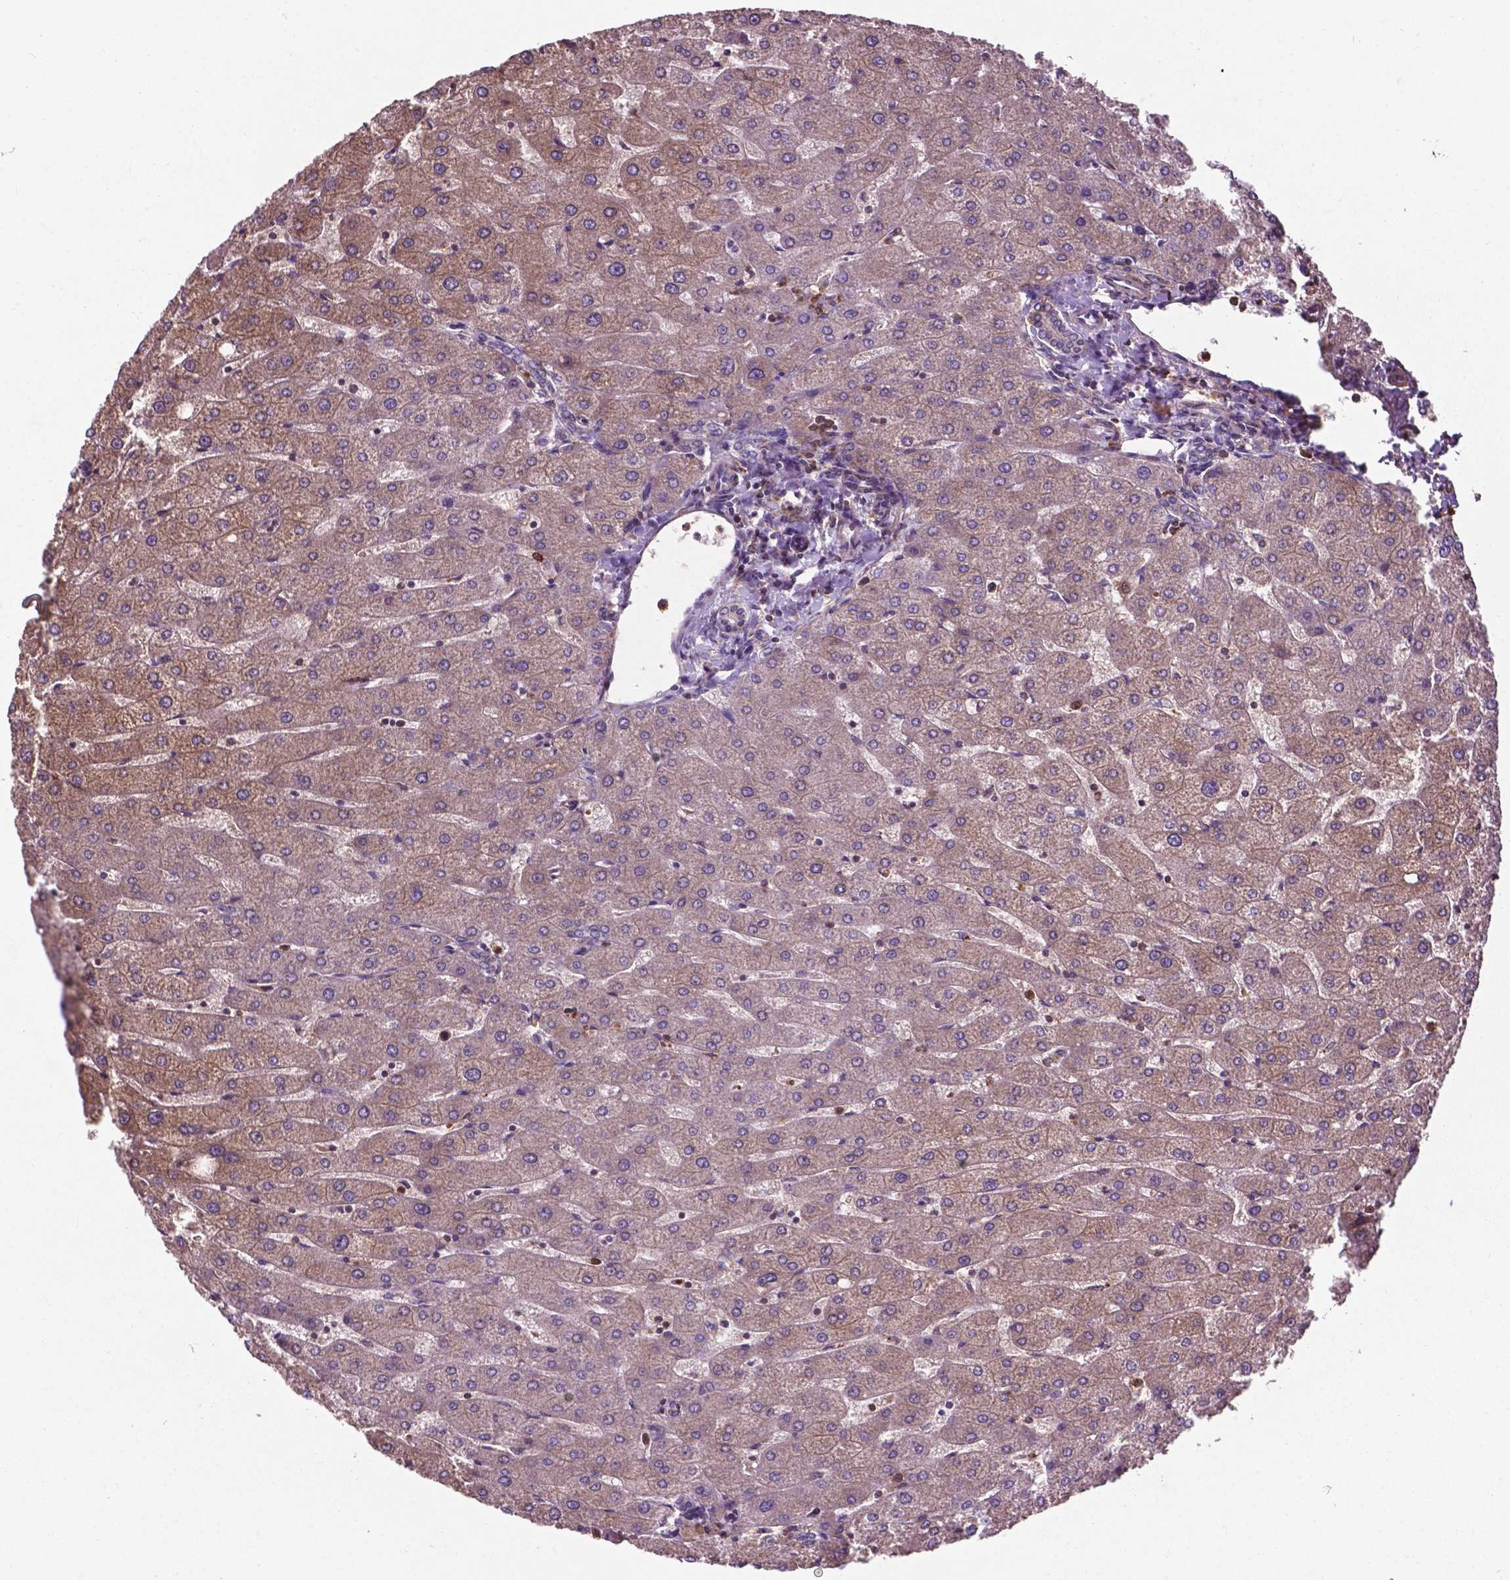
{"staining": {"intensity": "weak", "quantity": "<25%", "location": "cytoplasmic/membranous"}, "tissue": "liver", "cell_type": "Cholangiocytes", "image_type": "normal", "snomed": [{"axis": "morphology", "description": "Normal tissue, NOS"}, {"axis": "topography", "description": "Liver"}], "caption": "Histopathology image shows no significant protein positivity in cholangiocytes of normal liver.", "gene": "SMAD3", "patient": {"sex": "male", "age": 67}}